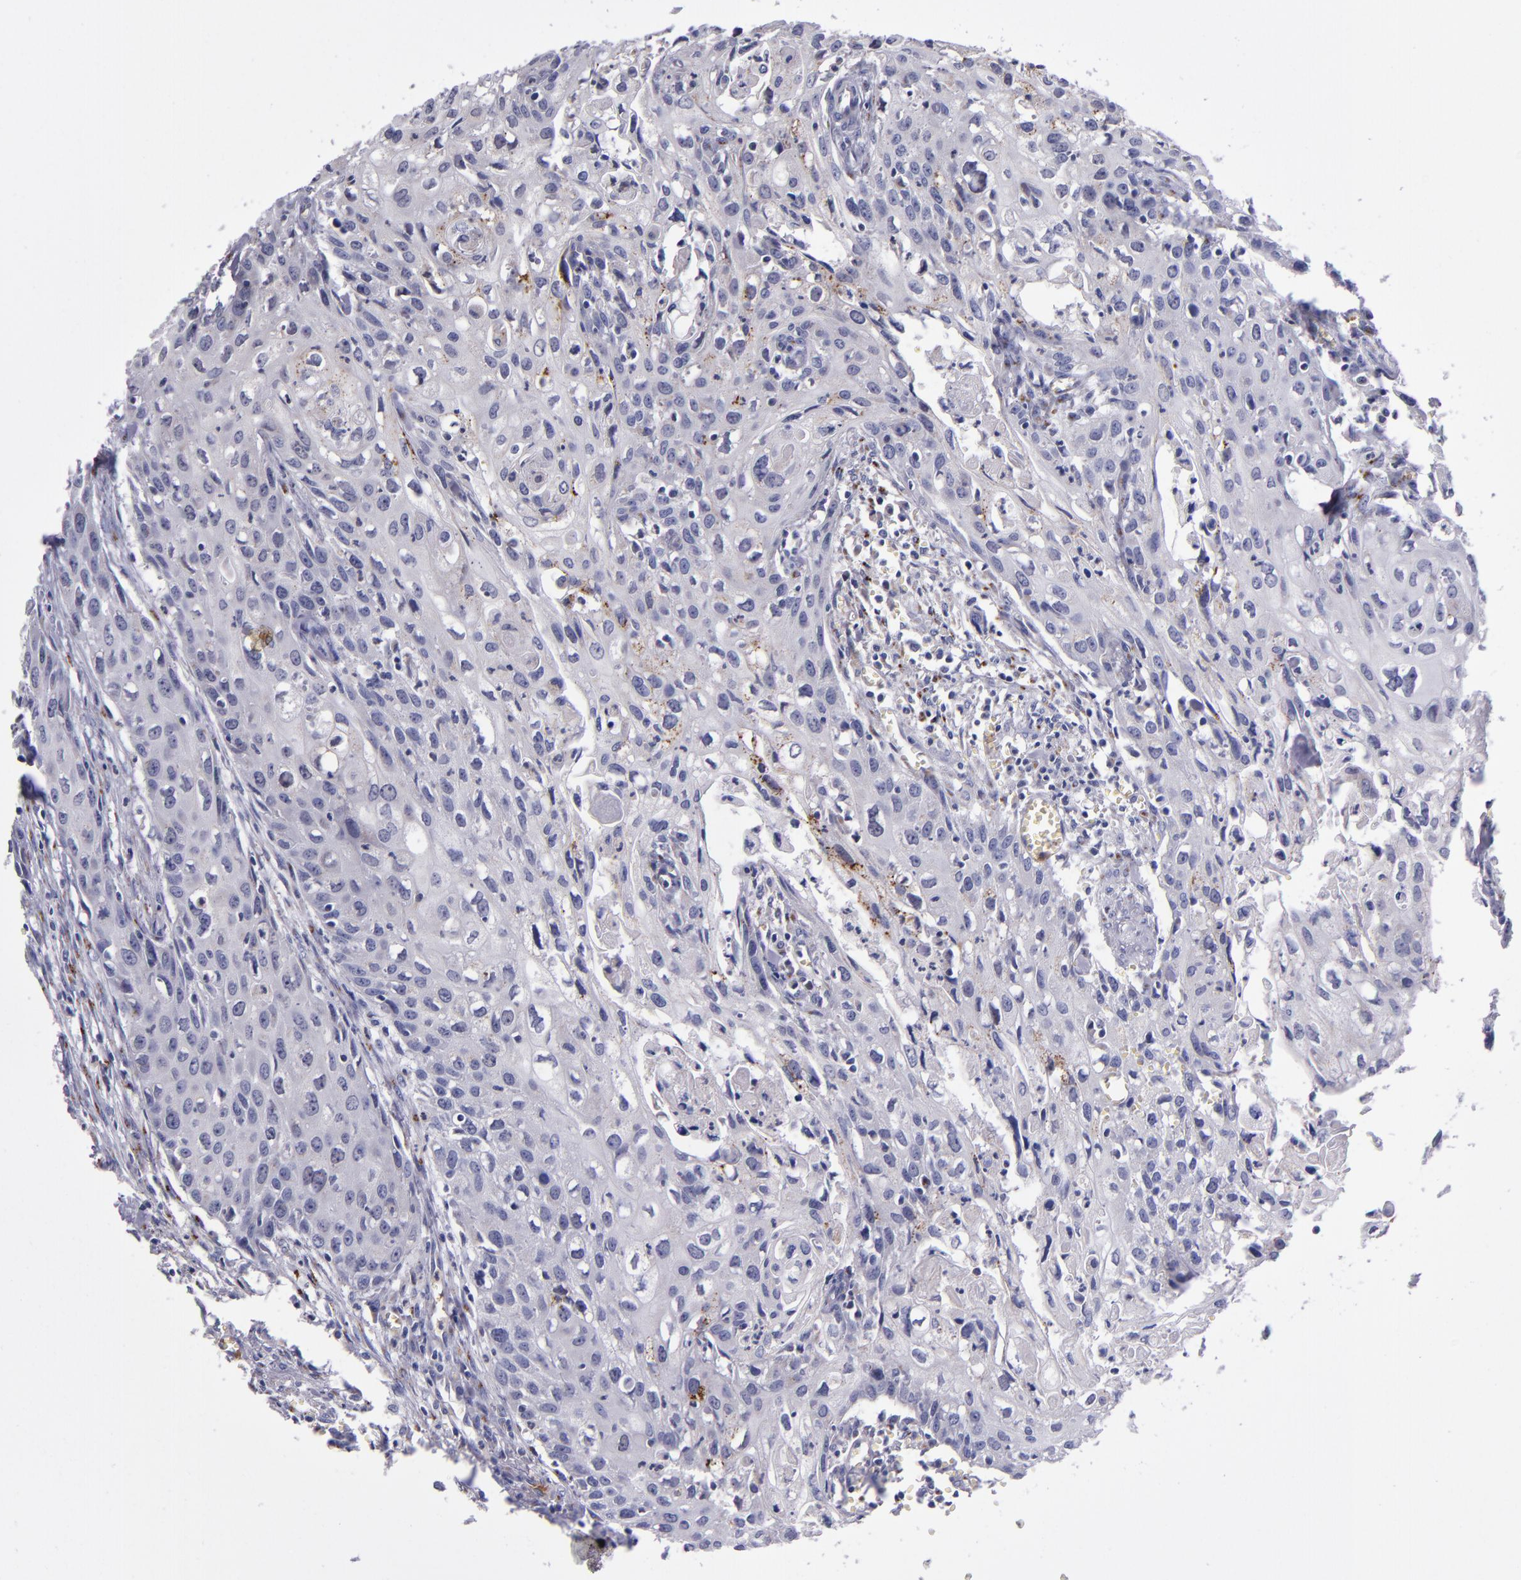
{"staining": {"intensity": "moderate", "quantity": "<25%", "location": "cytoplasmic/membranous"}, "tissue": "urothelial cancer", "cell_type": "Tumor cells", "image_type": "cancer", "snomed": [{"axis": "morphology", "description": "Urothelial carcinoma, High grade"}, {"axis": "topography", "description": "Urinary bladder"}], "caption": "IHC staining of high-grade urothelial carcinoma, which demonstrates low levels of moderate cytoplasmic/membranous expression in about <25% of tumor cells indicating moderate cytoplasmic/membranous protein expression. The staining was performed using DAB (brown) for protein detection and nuclei were counterstained in hematoxylin (blue).", "gene": "RAB41", "patient": {"sex": "male", "age": 54}}